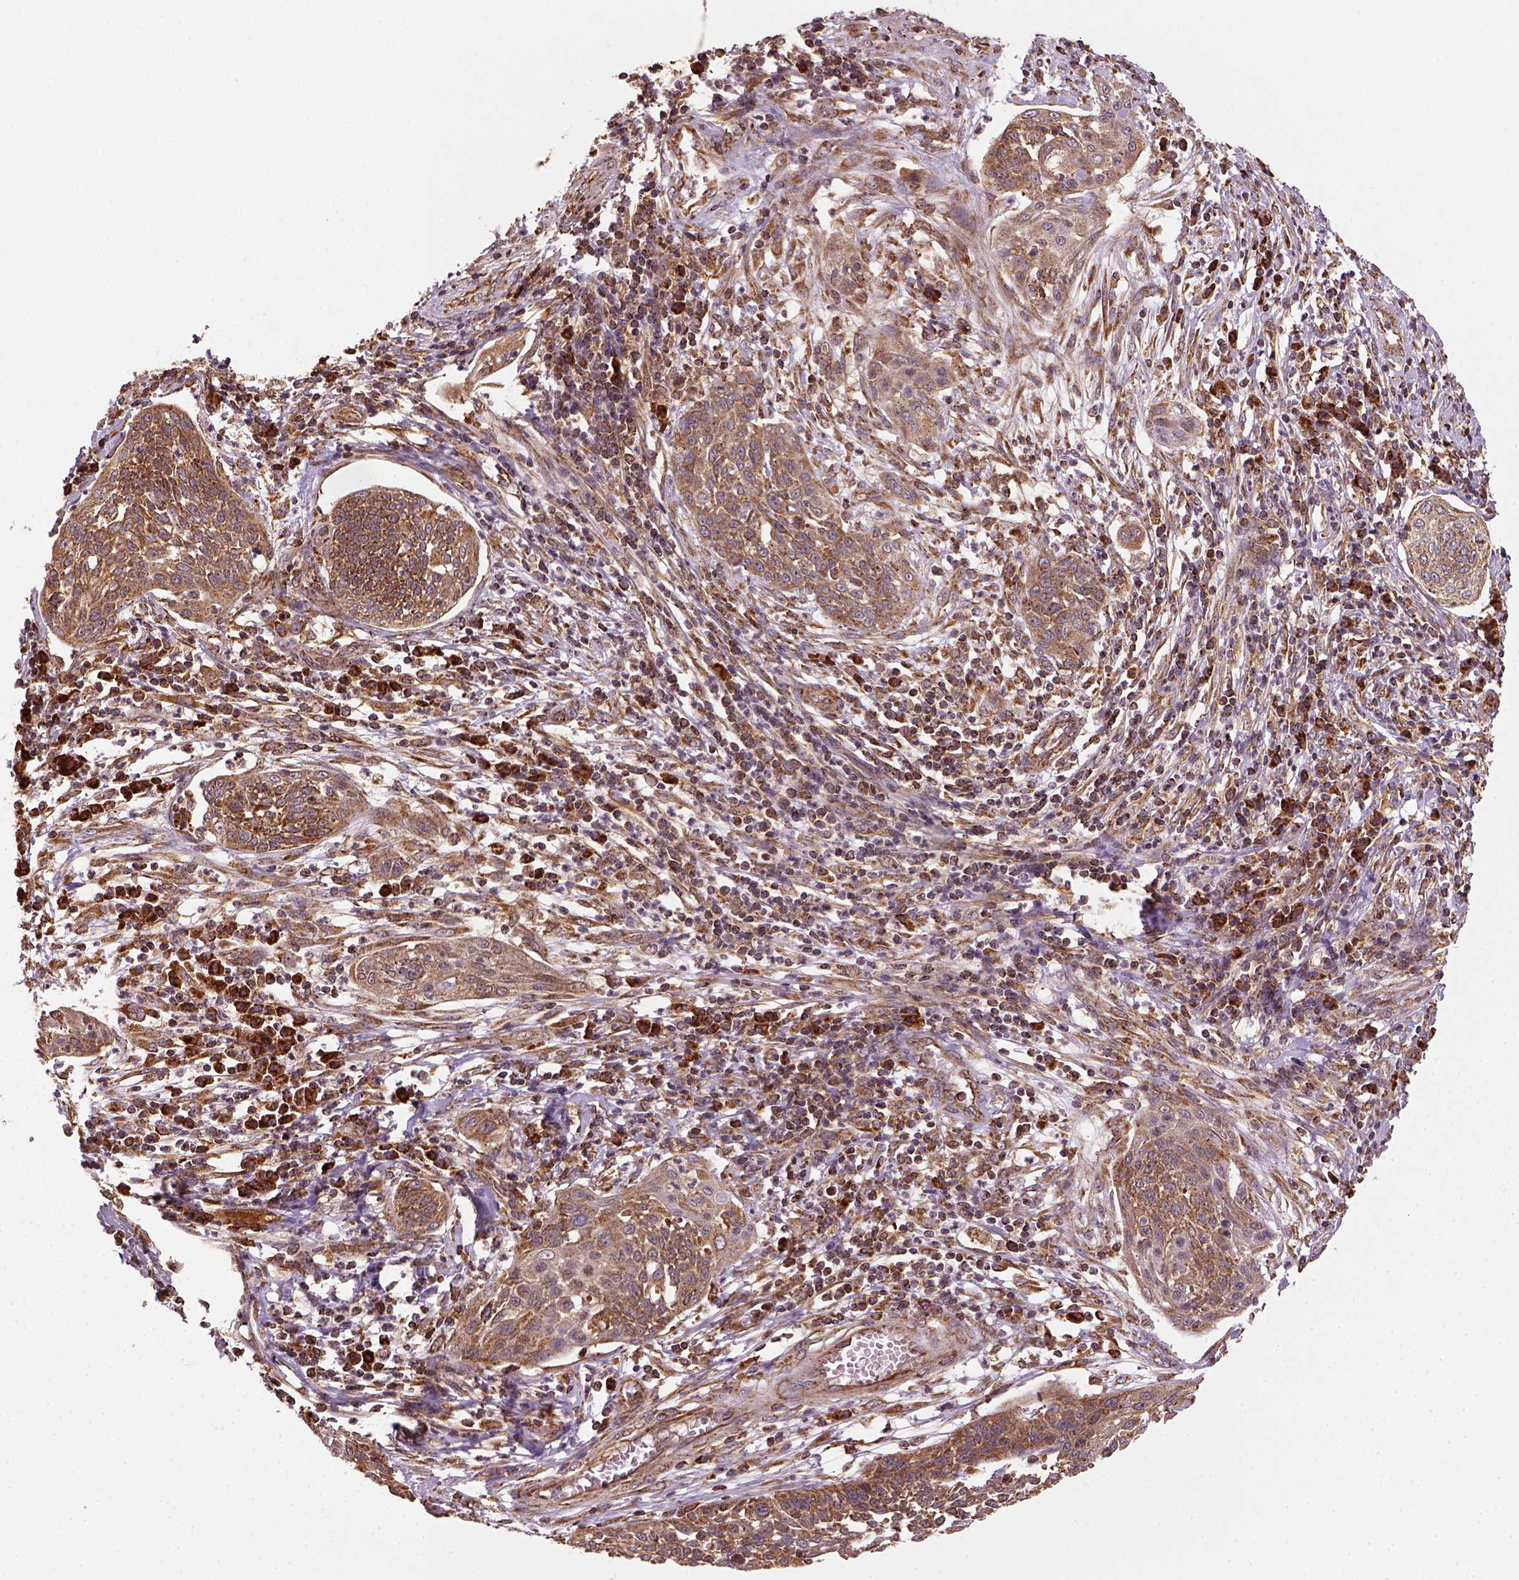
{"staining": {"intensity": "moderate", "quantity": ">75%", "location": "cytoplasmic/membranous"}, "tissue": "cervical cancer", "cell_type": "Tumor cells", "image_type": "cancer", "snomed": [{"axis": "morphology", "description": "Squamous cell carcinoma, NOS"}, {"axis": "topography", "description": "Cervix"}], "caption": "Moderate cytoplasmic/membranous positivity is appreciated in approximately >75% of tumor cells in cervical cancer. (brown staining indicates protein expression, while blue staining denotes nuclei).", "gene": "MAPK8IP3", "patient": {"sex": "female", "age": 34}}